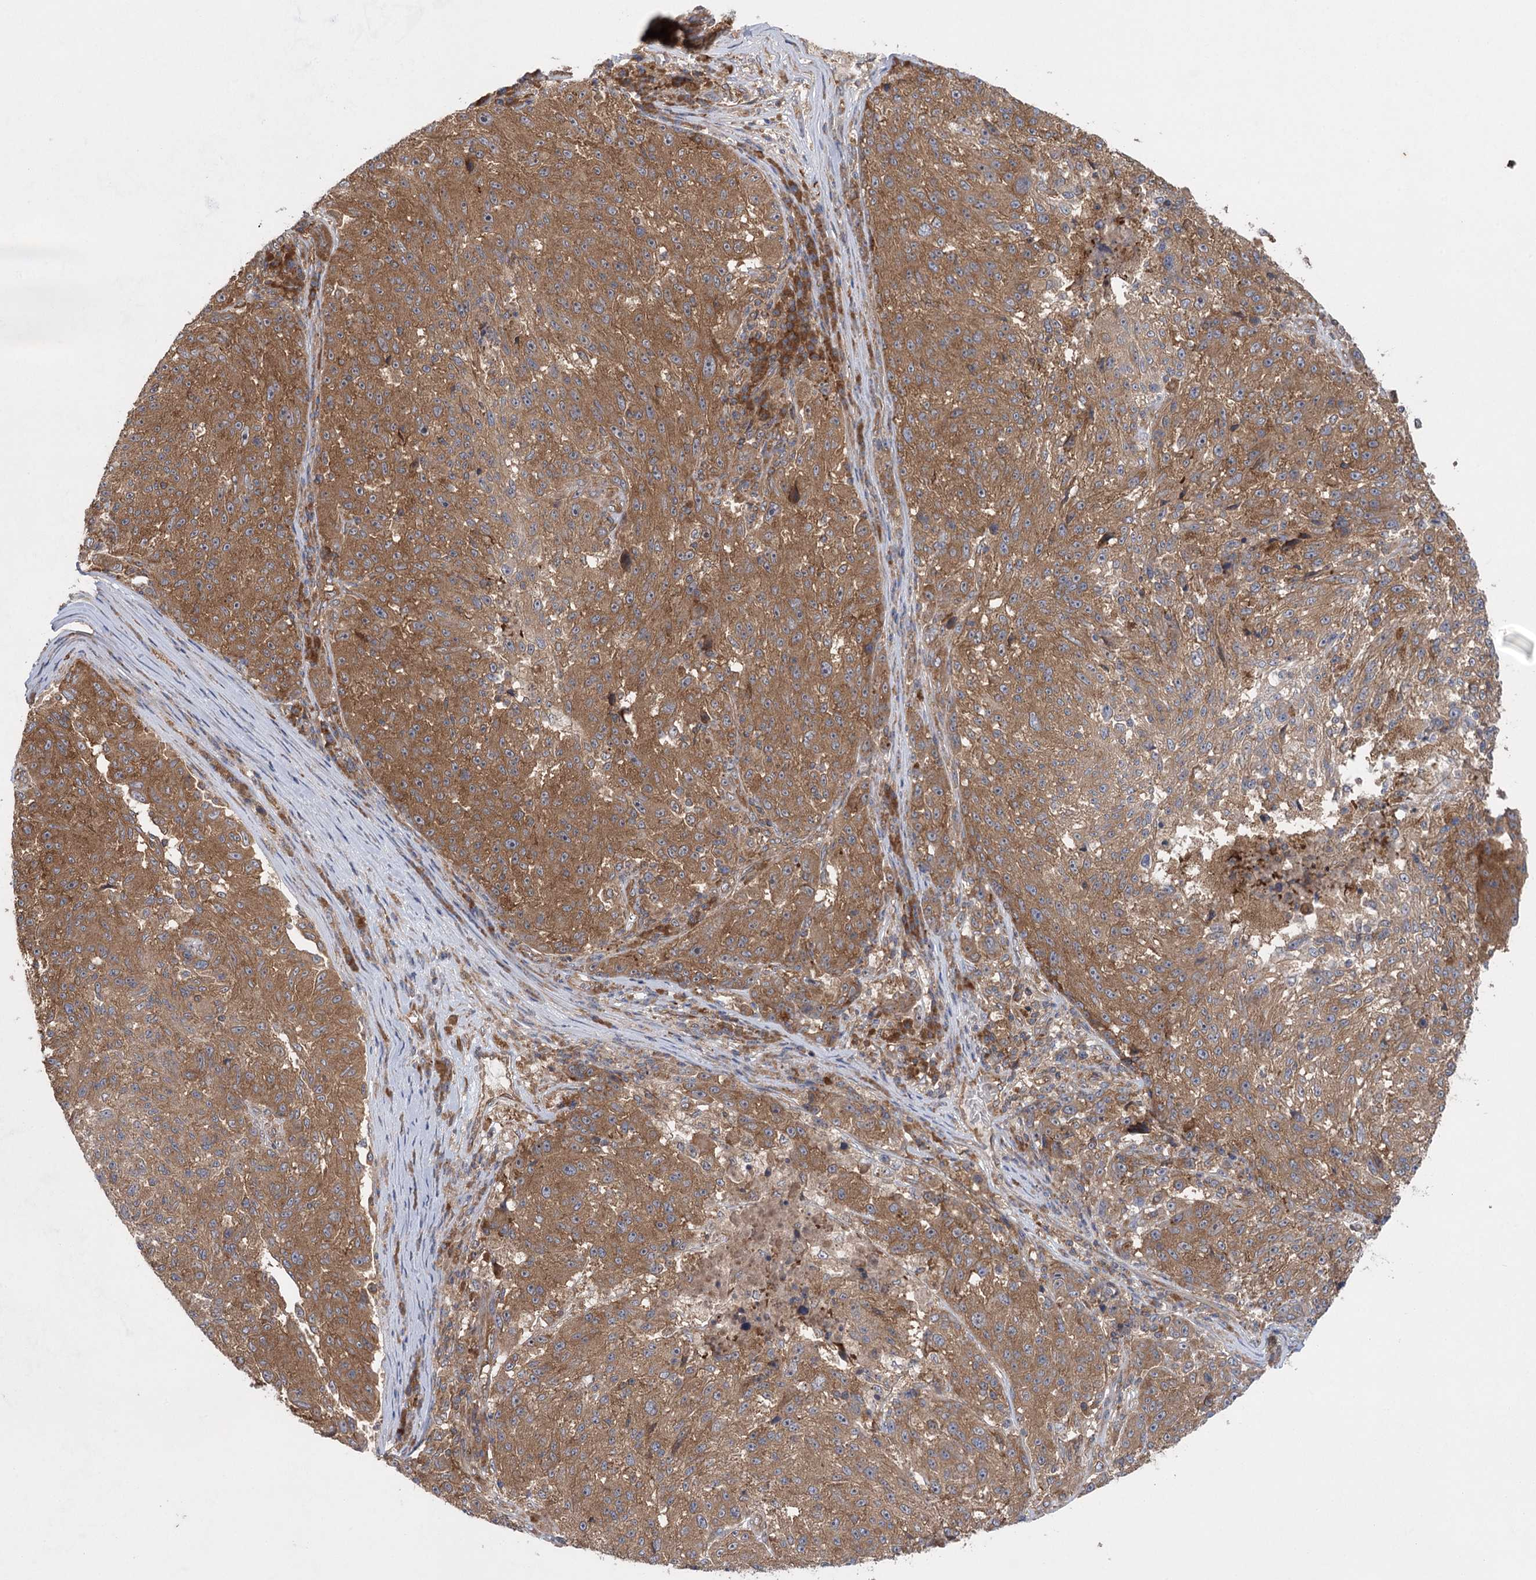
{"staining": {"intensity": "moderate", "quantity": ">75%", "location": "cytoplasmic/membranous"}, "tissue": "melanoma", "cell_type": "Tumor cells", "image_type": "cancer", "snomed": [{"axis": "morphology", "description": "Malignant melanoma, NOS"}, {"axis": "topography", "description": "Skin"}], "caption": "Malignant melanoma stained with a brown dye reveals moderate cytoplasmic/membranous positive staining in approximately >75% of tumor cells.", "gene": "EIF3A", "patient": {"sex": "male", "age": 53}}